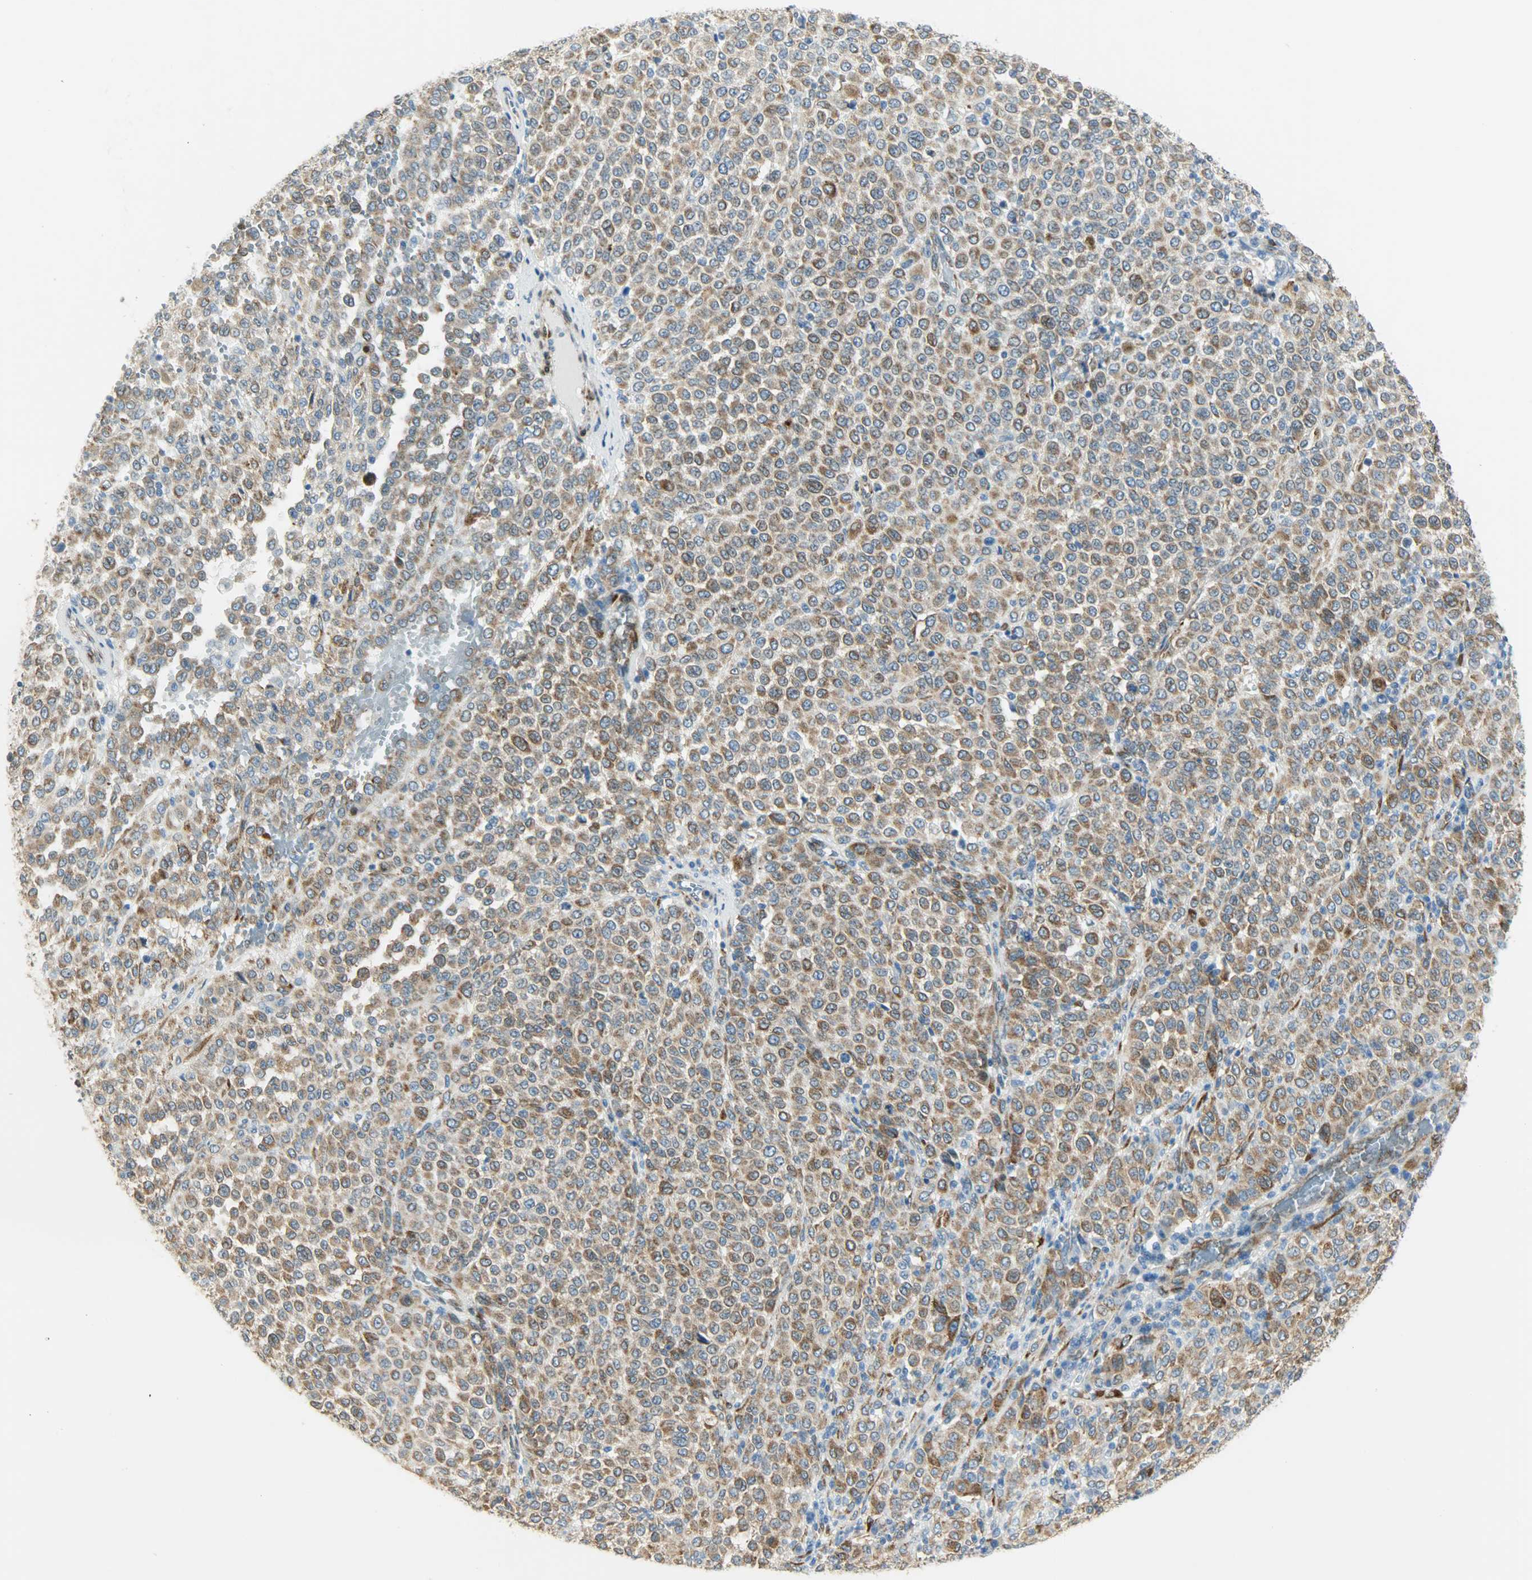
{"staining": {"intensity": "strong", "quantity": ">75%", "location": "cytoplasmic/membranous"}, "tissue": "melanoma", "cell_type": "Tumor cells", "image_type": "cancer", "snomed": [{"axis": "morphology", "description": "Malignant melanoma, Metastatic site"}, {"axis": "topography", "description": "Pancreas"}], "caption": "Strong cytoplasmic/membranous positivity for a protein is seen in about >75% of tumor cells of malignant melanoma (metastatic site) using IHC.", "gene": "PKD2", "patient": {"sex": "female", "age": 30}}